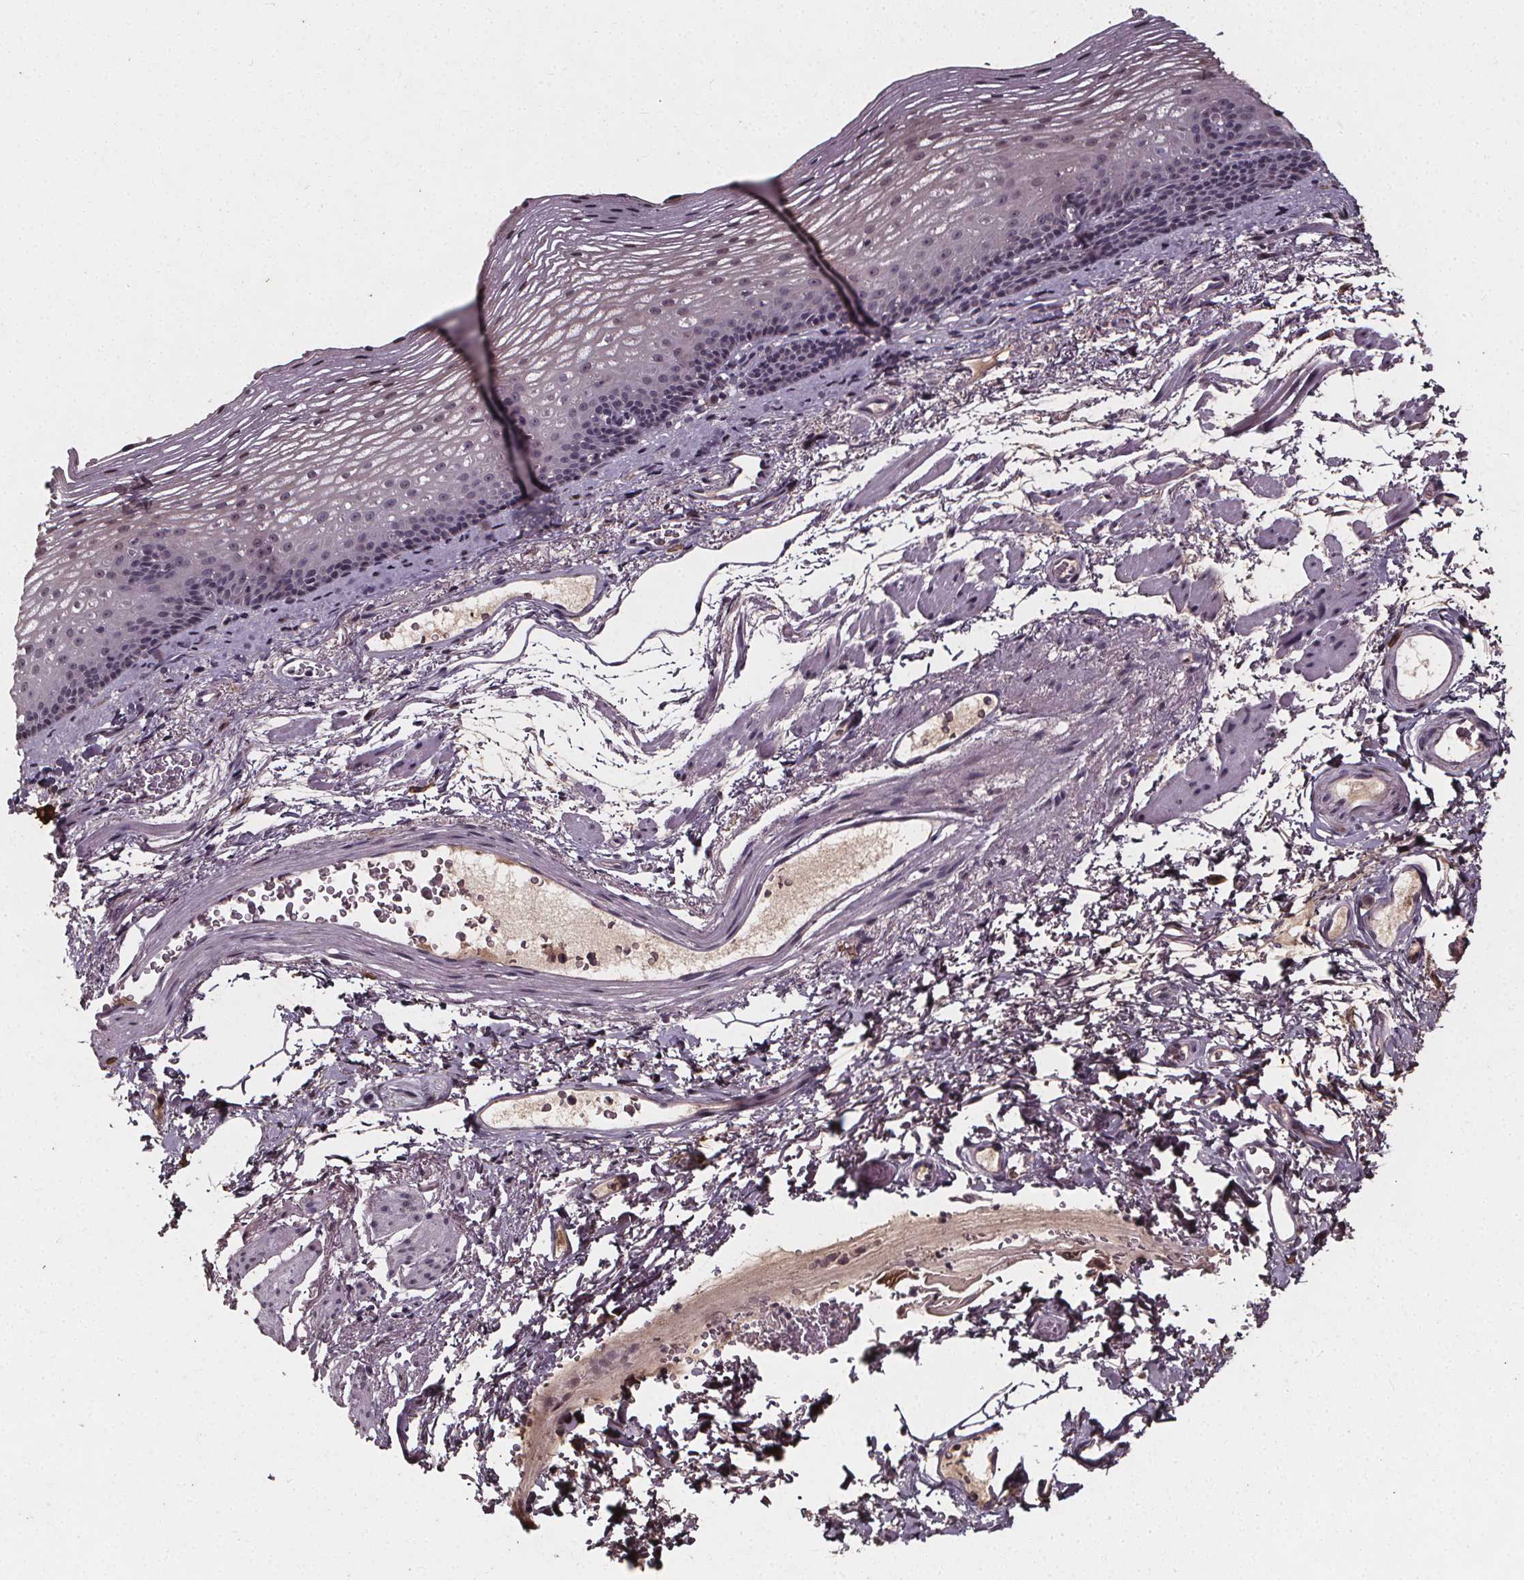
{"staining": {"intensity": "moderate", "quantity": "<25%", "location": "cytoplasmic/membranous"}, "tissue": "esophagus", "cell_type": "Squamous epithelial cells", "image_type": "normal", "snomed": [{"axis": "morphology", "description": "Normal tissue, NOS"}, {"axis": "topography", "description": "Esophagus"}], "caption": "About <25% of squamous epithelial cells in unremarkable esophagus exhibit moderate cytoplasmic/membranous protein expression as visualized by brown immunohistochemical staining.", "gene": "SPAG8", "patient": {"sex": "male", "age": 76}}